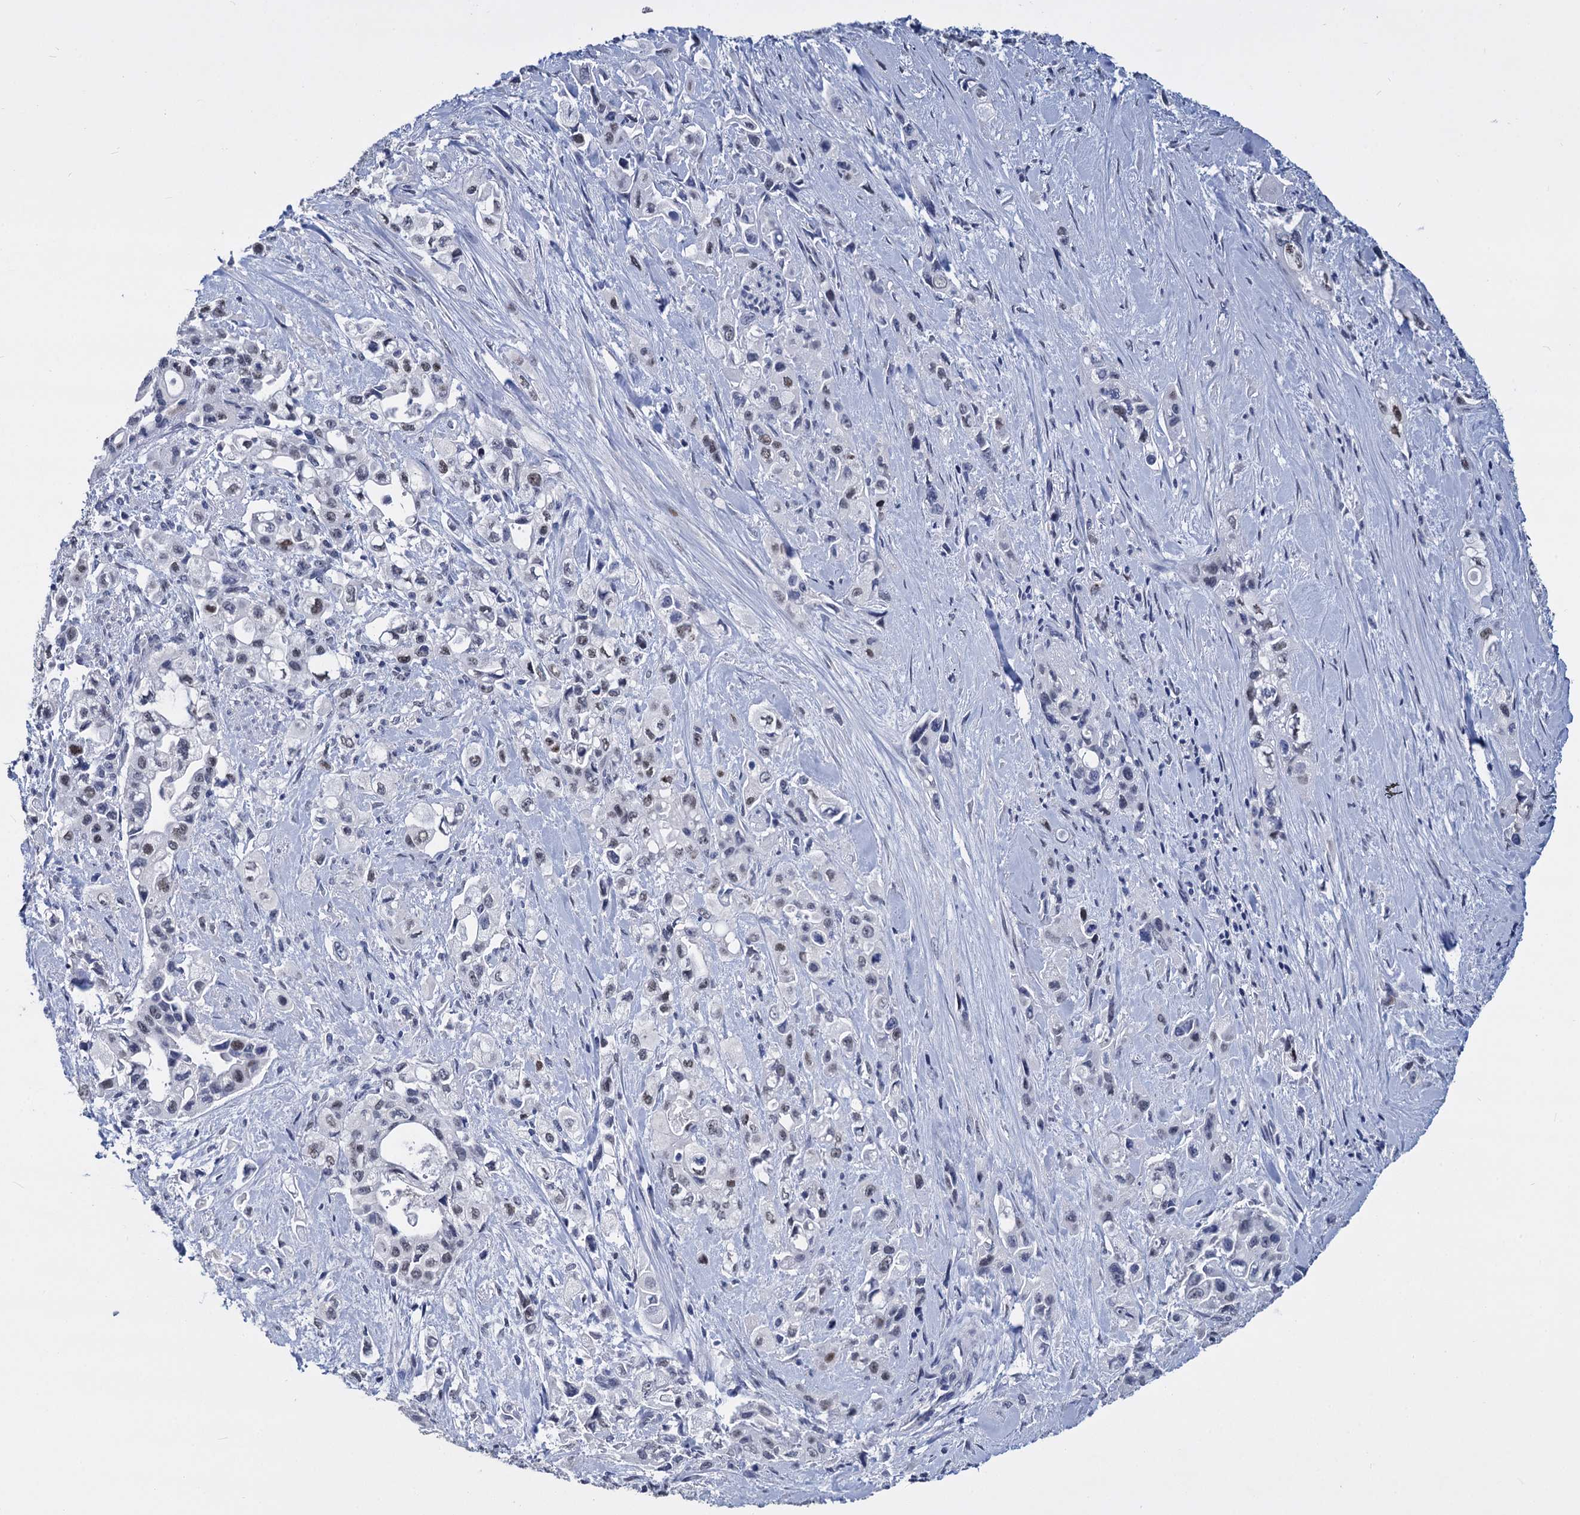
{"staining": {"intensity": "weak", "quantity": "<25%", "location": "nuclear"}, "tissue": "pancreatic cancer", "cell_type": "Tumor cells", "image_type": "cancer", "snomed": [{"axis": "morphology", "description": "Adenocarcinoma, NOS"}, {"axis": "topography", "description": "Pancreas"}], "caption": "IHC of pancreatic cancer displays no expression in tumor cells.", "gene": "MAGEA4", "patient": {"sex": "female", "age": 66}}